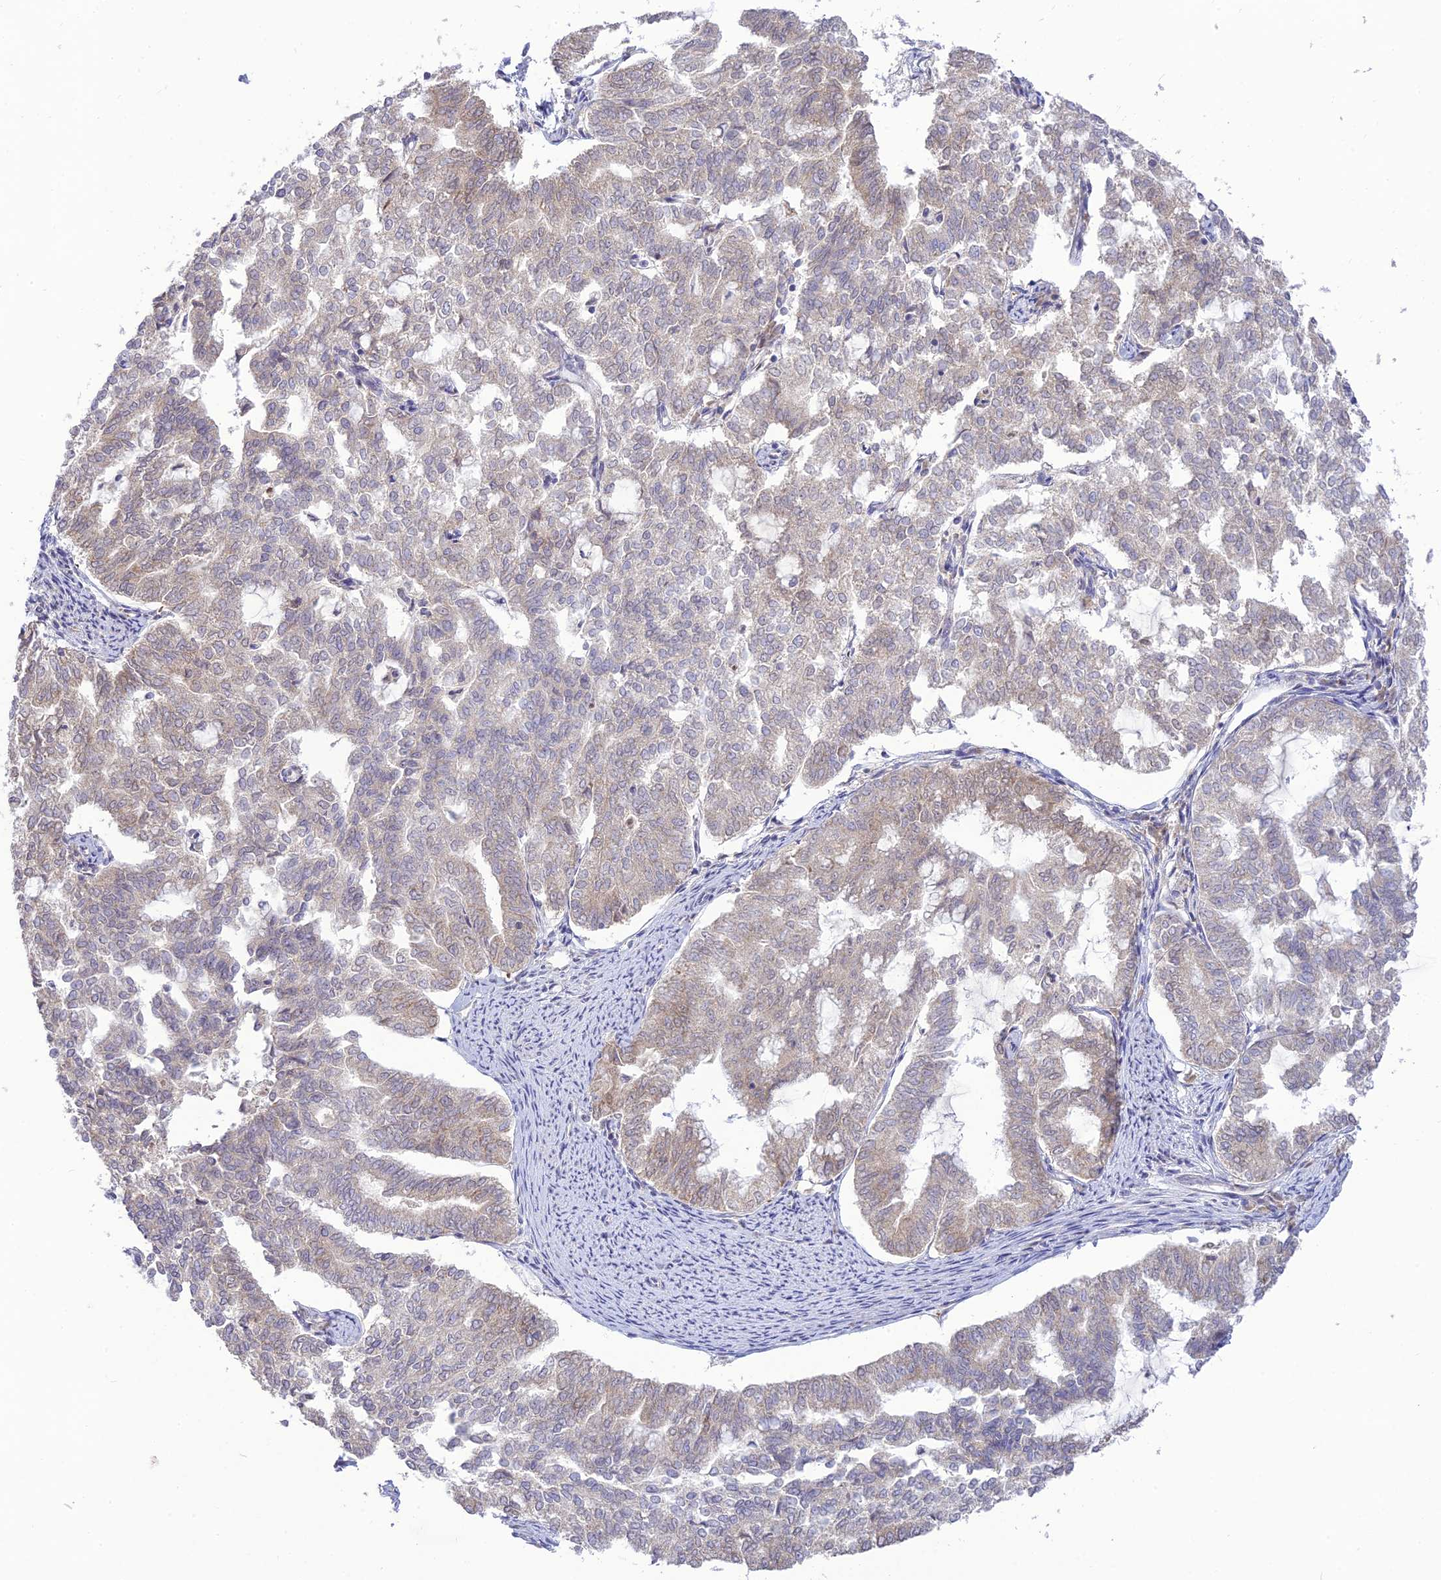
{"staining": {"intensity": "weak", "quantity": "<25%", "location": "cytoplasmic/membranous"}, "tissue": "endometrial cancer", "cell_type": "Tumor cells", "image_type": "cancer", "snomed": [{"axis": "morphology", "description": "Adenocarcinoma, NOS"}, {"axis": "topography", "description": "Endometrium"}], "caption": "Human adenocarcinoma (endometrial) stained for a protein using IHC shows no positivity in tumor cells.", "gene": "TMEM40", "patient": {"sex": "female", "age": 79}}